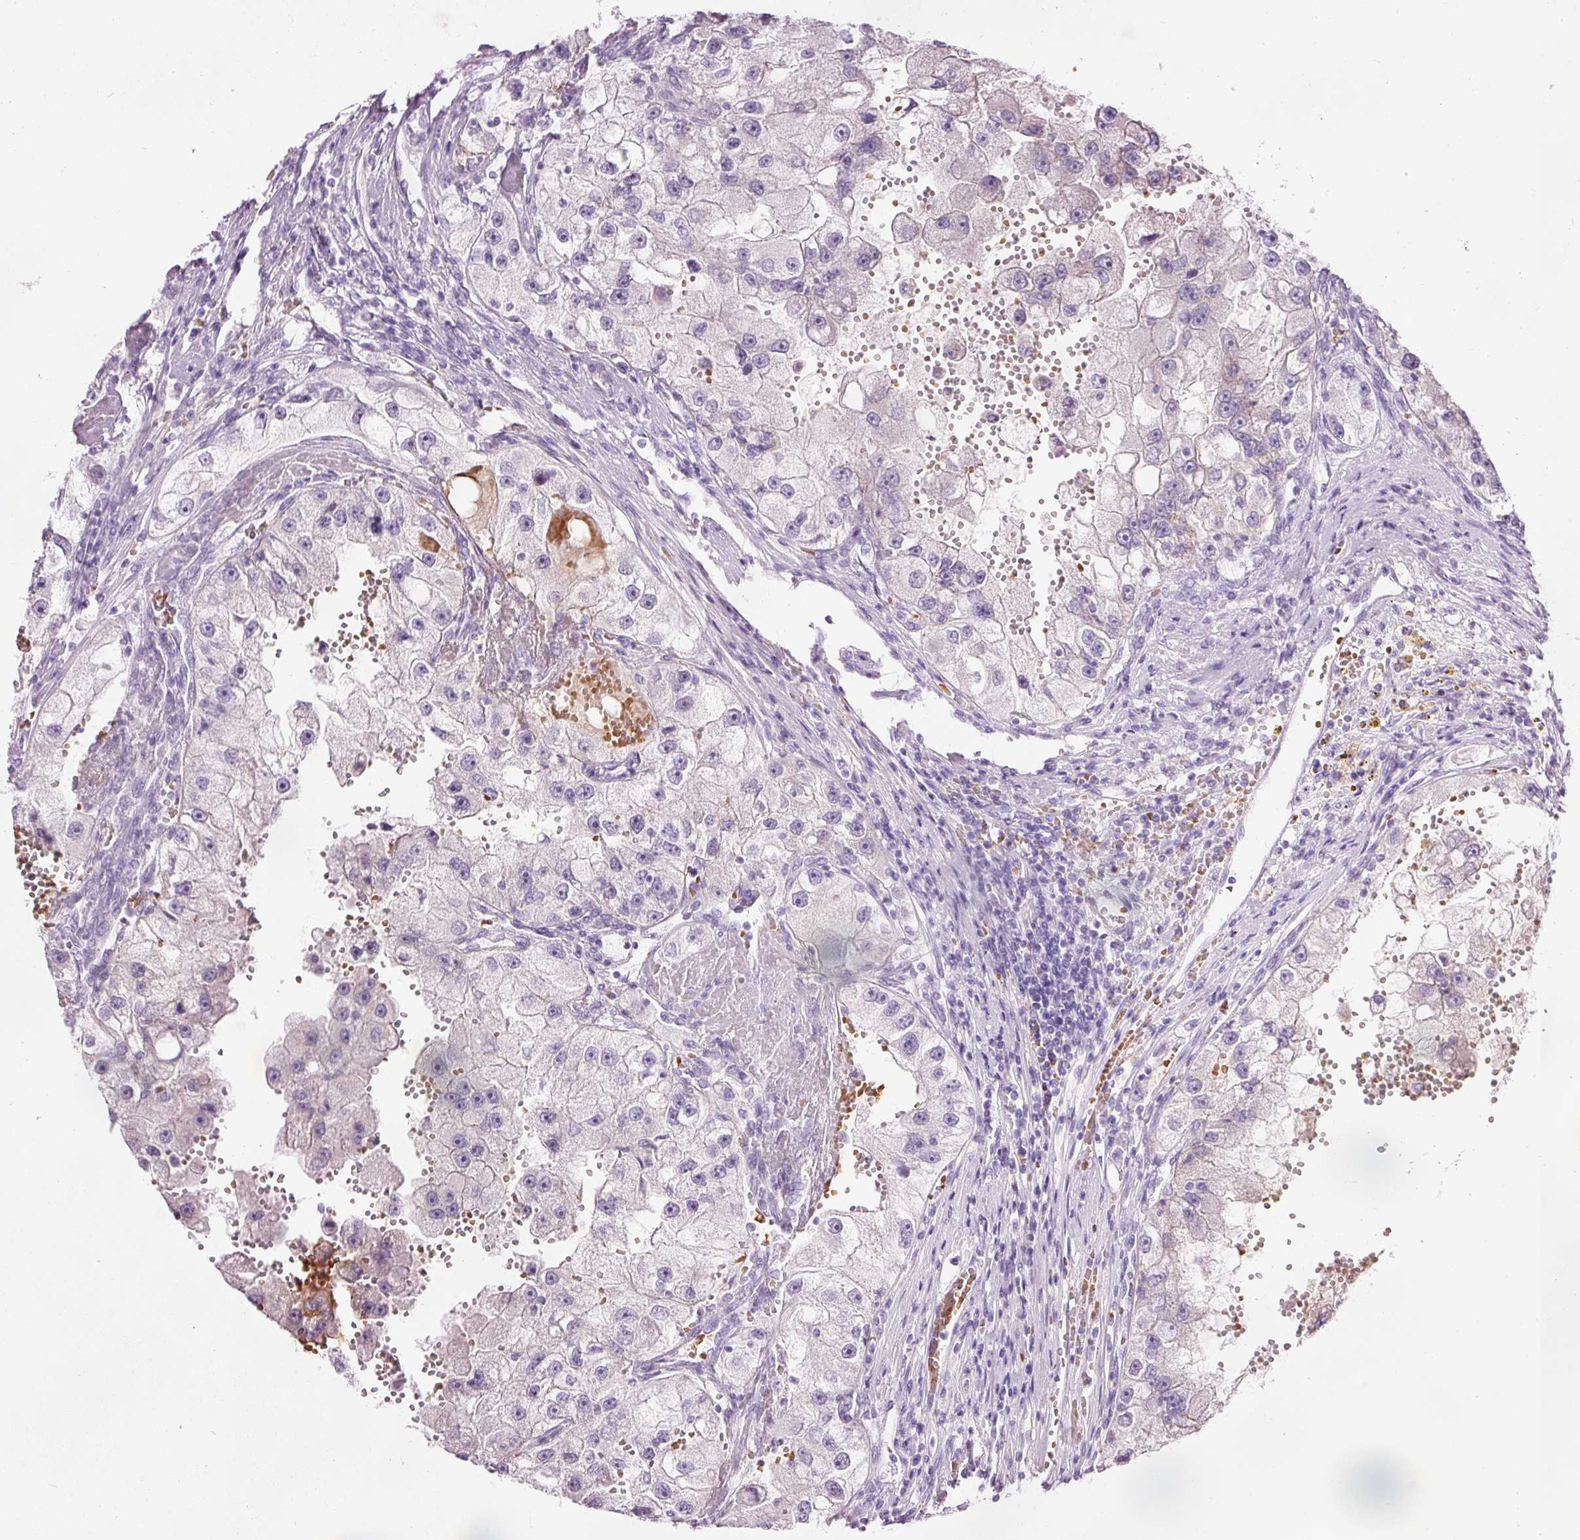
{"staining": {"intensity": "negative", "quantity": "none", "location": "none"}, "tissue": "renal cancer", "cell_type": "Tumor cells", "image_type": "cancer", "snomed": [{"axis": "morphology", "description": "Adenocarcinoma, NOS"}, {"axis": "topography", "description": "Kidney"}], "caption": "Renal adenocarcinoma was stained to show a protein in brown. There is no significant expression in tumor cells.", "gene": "DHRS11", "patient": {"sex": "male", "age": 63}}